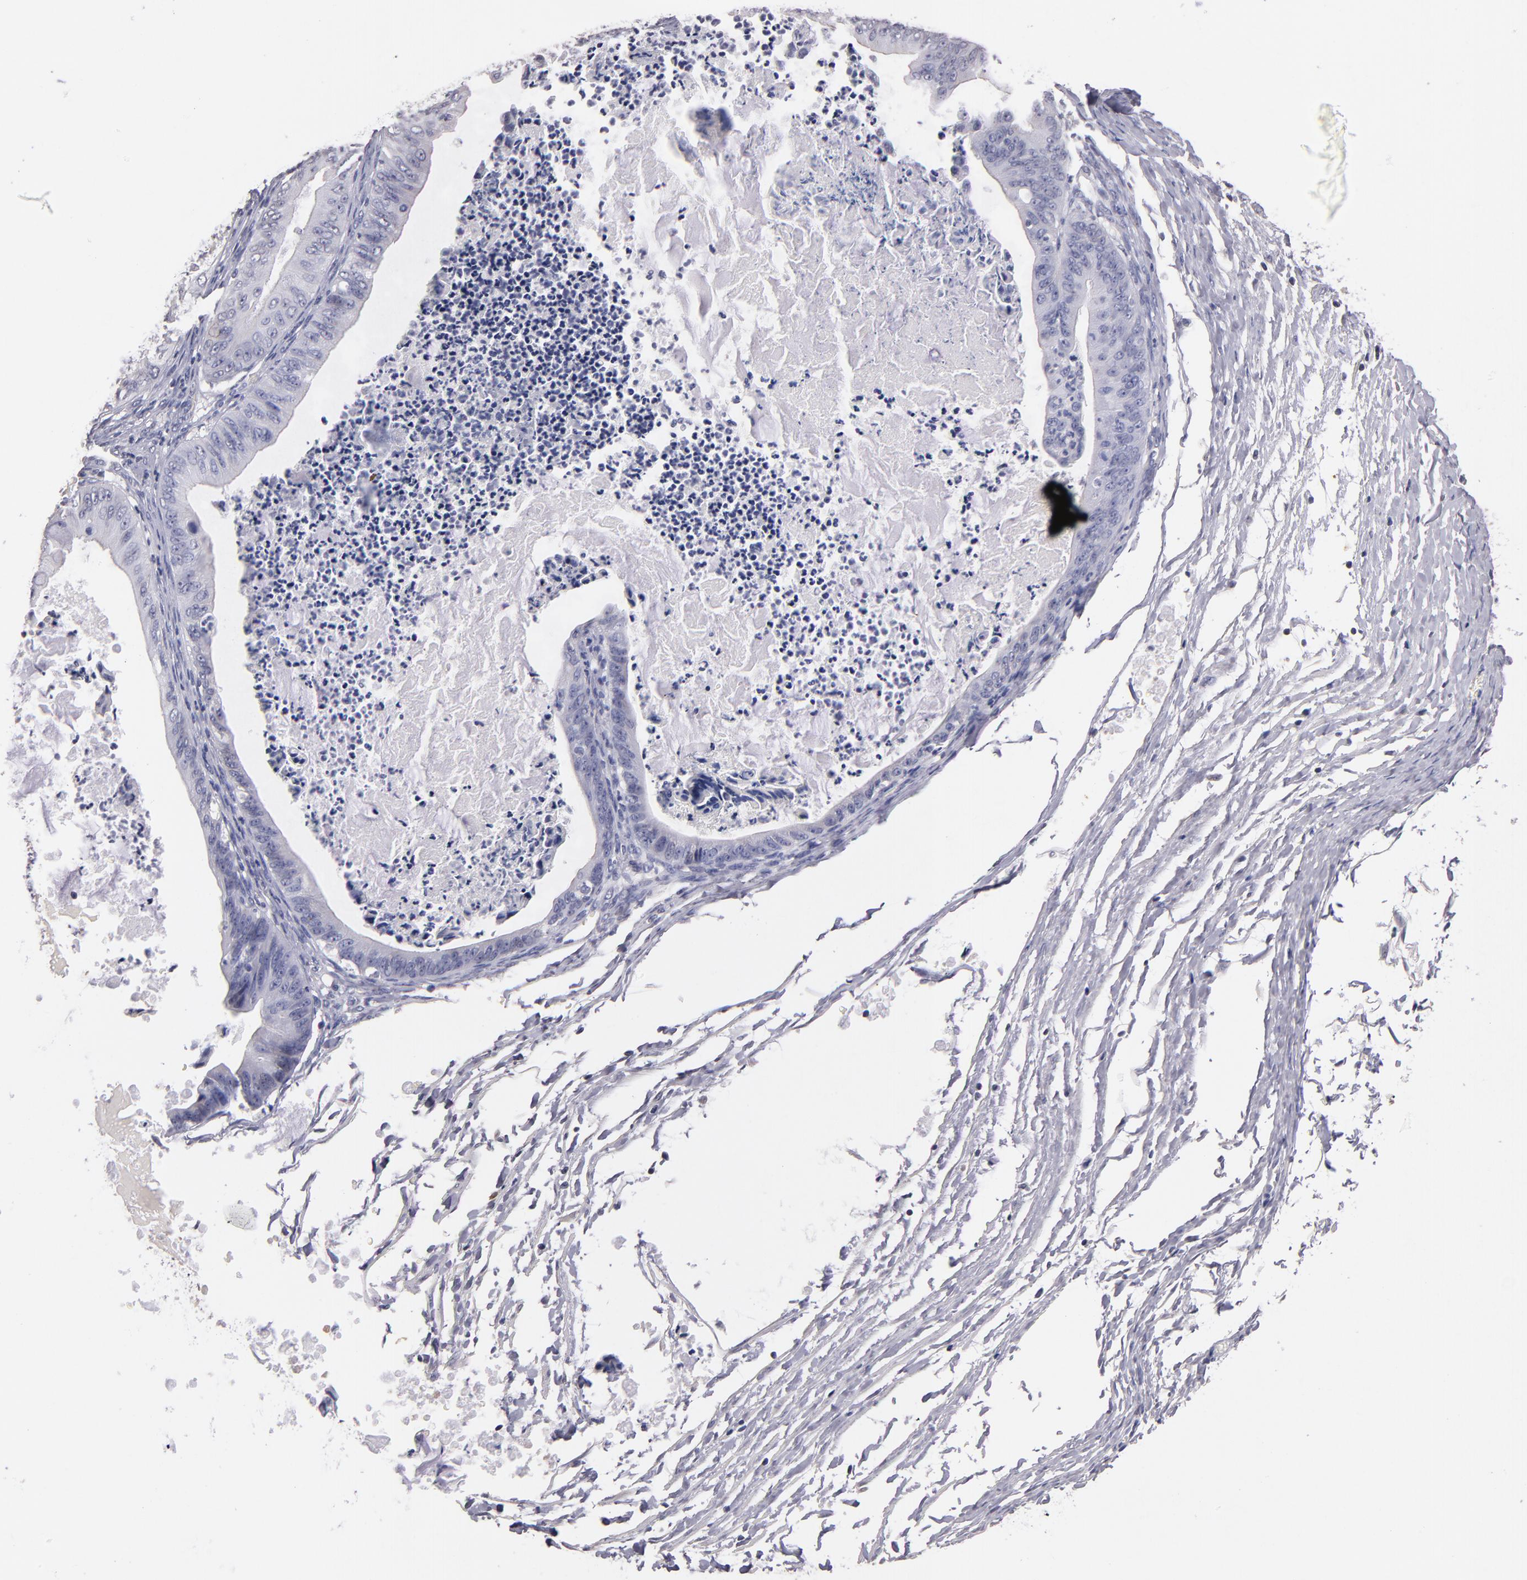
{"staining": {"intensity": "negative", "quantity": "none", "location": "none"}, "tissue": "ovarian cancer", "cell_type": "Tumor cells", "image_type": "cancer", "snomed": [{"axis": "morphology", "description": "Cystadenocarcinoma, mucinous, NOS"}, {"axis": "topography", "description": "Ovary"}], "caption": "This image is of ovarian cancer (mucinous cystadenocarcinoma) stained with immunohistochemistry to label a protein in brown with the nuclei are counter-stained blue. There is no expression in tumor cells.", "gene": "SOX10", "patient": {"sex": "female", "age": 37}}